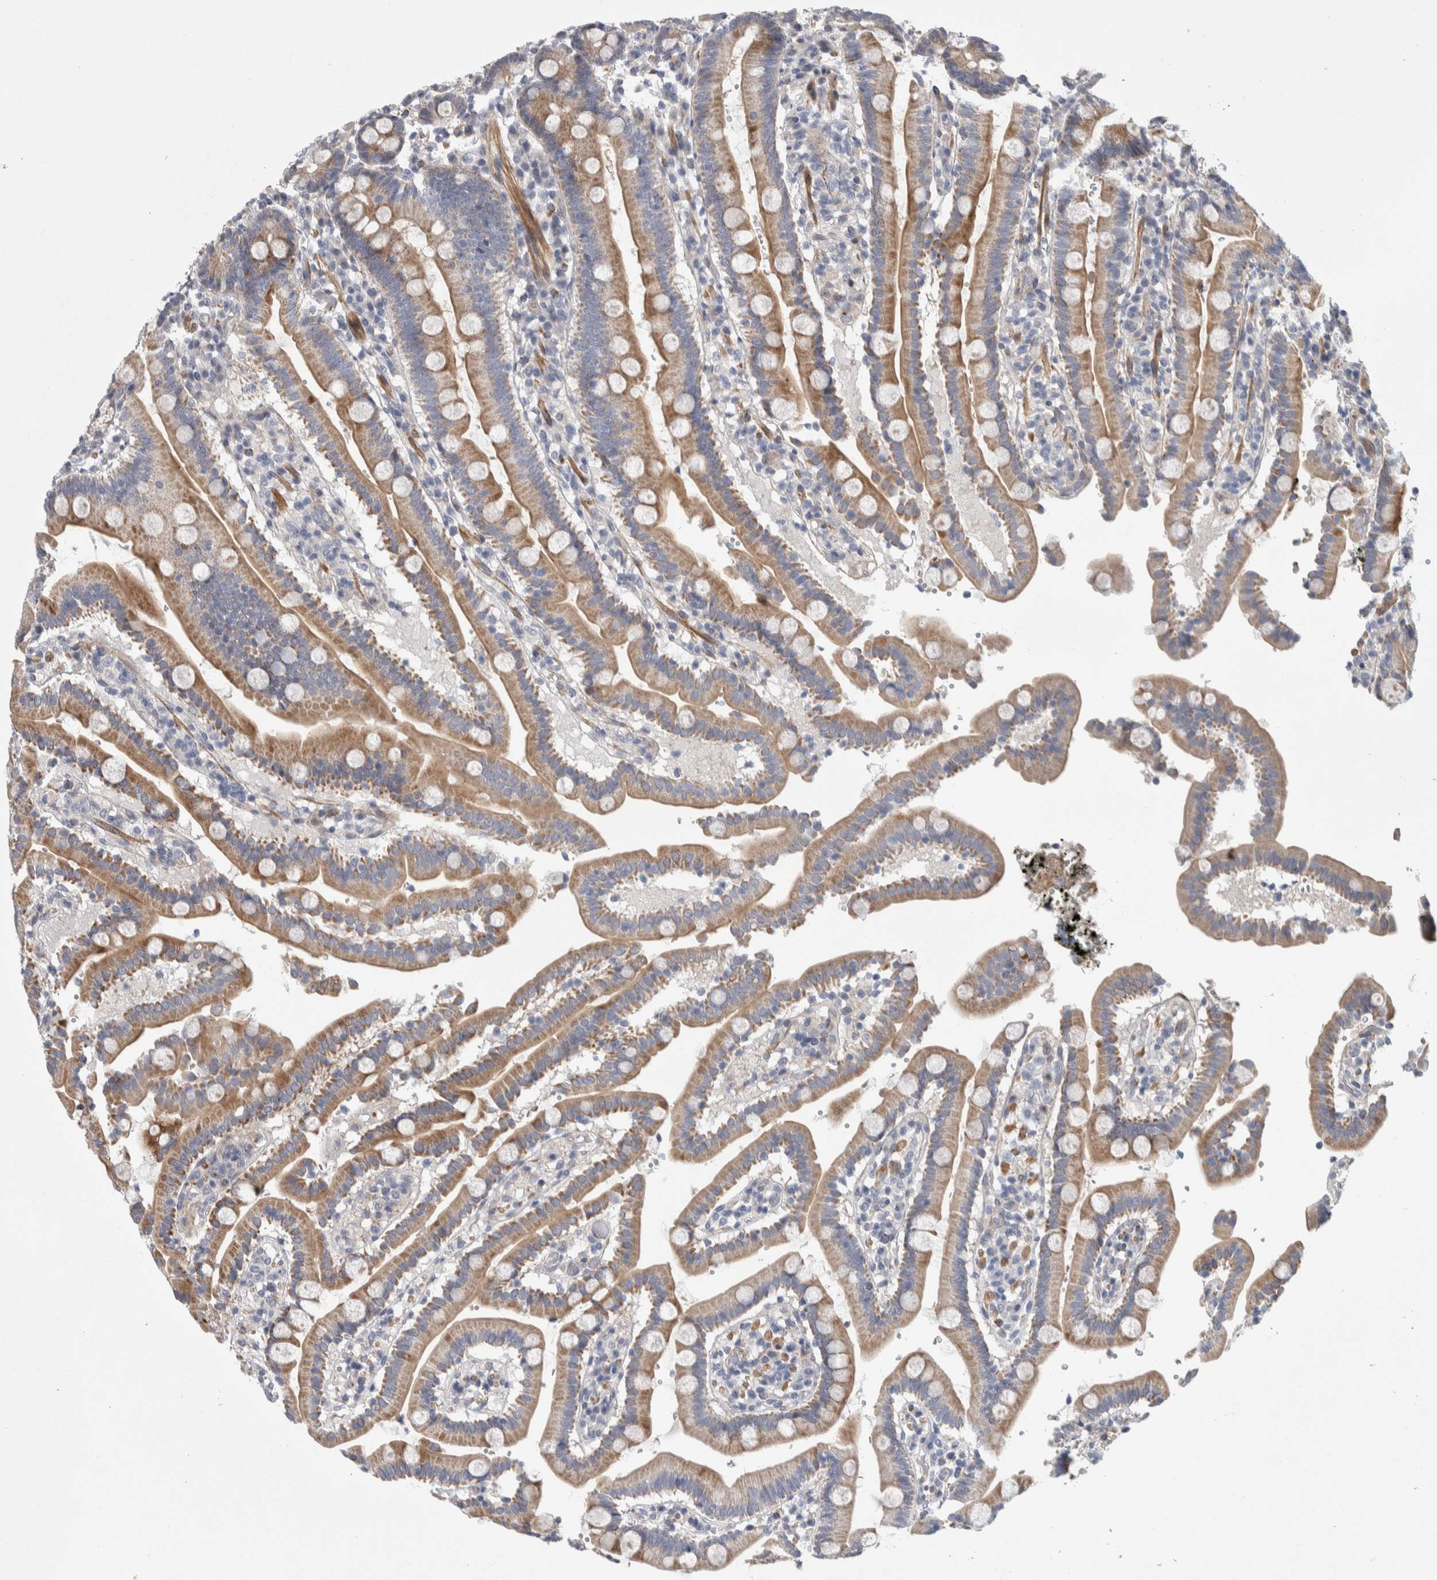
{"staining": {"intensity": "moderate", "quantity": ">75%", "location": "cytoplasmic/membranous"}, "tissue": "duodenum", "cell_type": "Glandular cells", "image_type": "normal", "snomed": [{"axis": "morphology", "description": "Normal tissue, NOS"}, {"axis": "topography", "description": "Small intestine, NOS"}], "caption": "The micrograph displays immunohistochemical staining of benign duodenum. There is moderate cytoplasmic/membranous staining is identified in about >75% of glandular cells.", "gene": "PSMG3", "patient": {"sex": "female", "age": 71}}